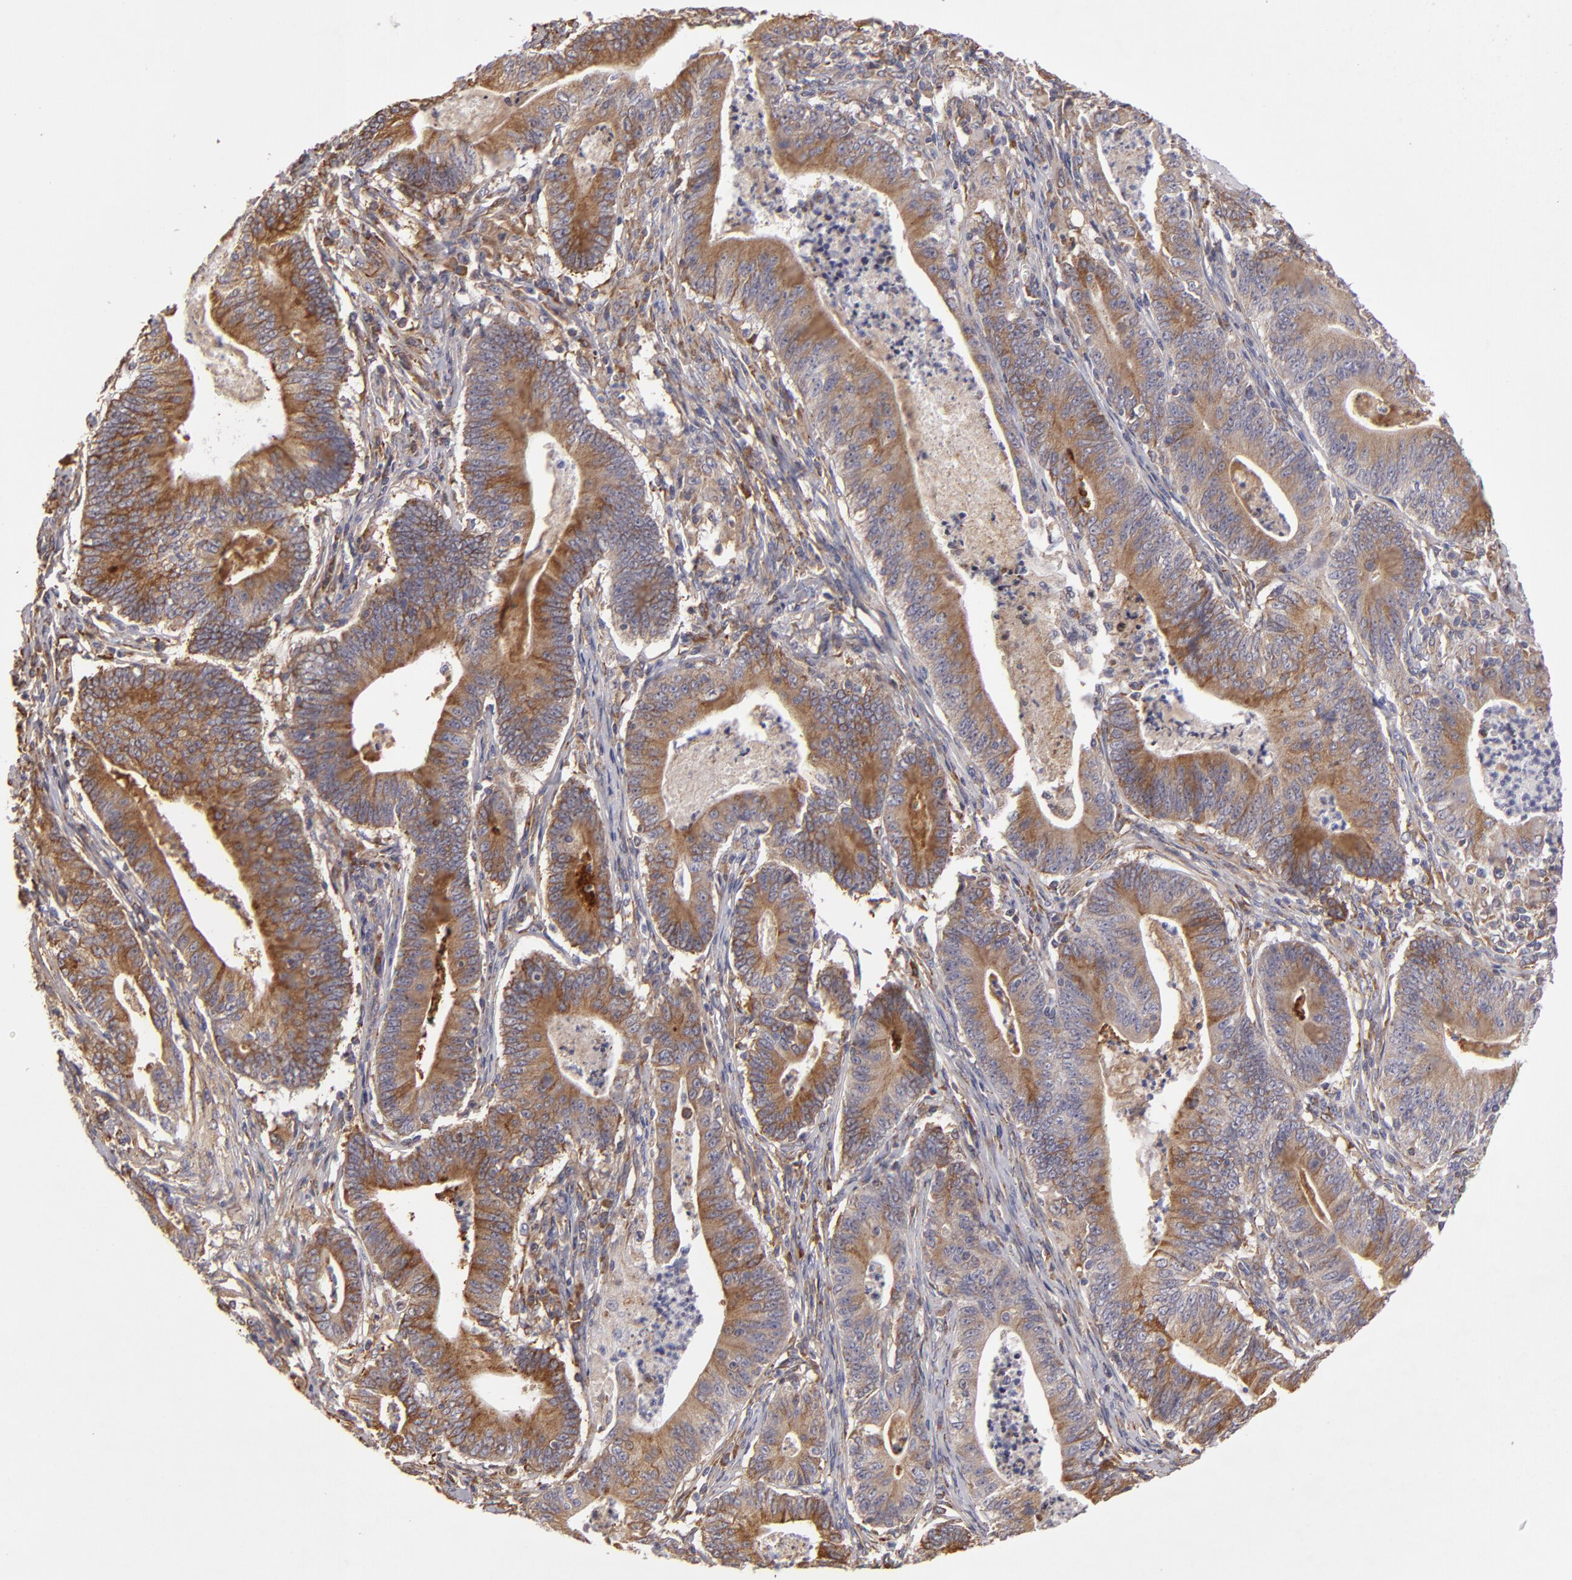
{"staining": {"intensity": "moderate", "quantity": ">75%", "location": "cytoplasmic/membranous"}, "tissue": "stomach cancer", "cell_type": "Tumor cells", "image_type": "cancer", "snomed": [{"axis": "morphology", "description": "Adenocarcinoma, NOS"}, {"axis": "topography", "description": "Stomach, lower"}], "caption": "Immunohistochemistry (IHC) (DAB) staining of stomach cancer reveals moderate cytoplasmic/membranous protein staining in approximately >75% of tumor cells. Using DAB (brown) and hematoxylin (blue) stains, captured at high magnification using brightfield microscopy.", "gene": "CFB", "patient": {"sex": "female", "age": 86}}